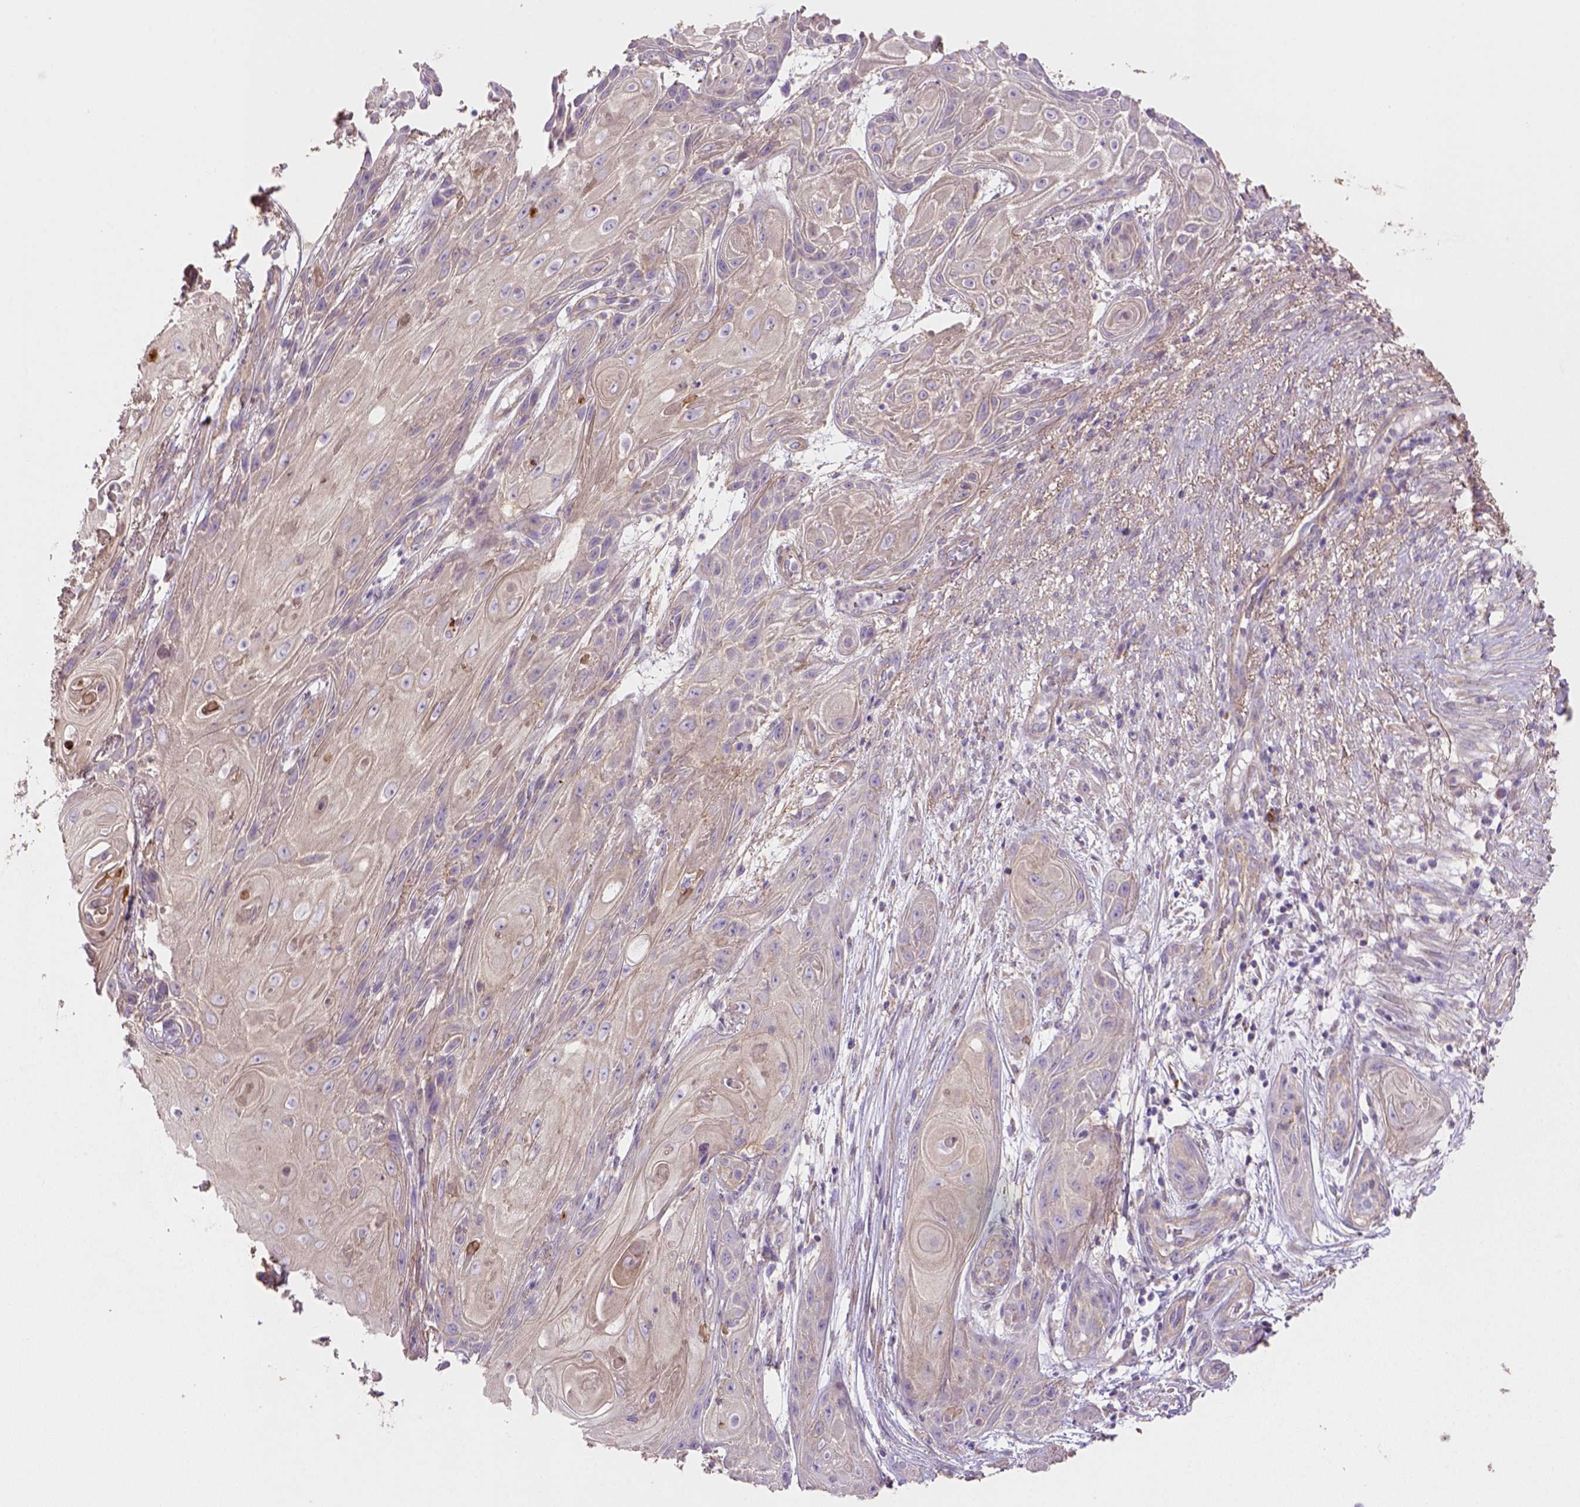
{"staining": {"intensity": "negative", "quantity": "none", "location": "none"}, "tissue": "skin cancer", "cell_type": "Tumor cells", "image_type": "cancer", "snomed": [{"axis": "morphology", "description": "Squamous cell carcinoma, NOS"}, {"axis": "topography", "description": "Skin"}], "caption": "Protein analysis of squamous cell carcinoma (skin) exhibits no significant positivity in tumor cells.", "gene": "HTRA1", "patient": {"sex": "male", "age": 62}}